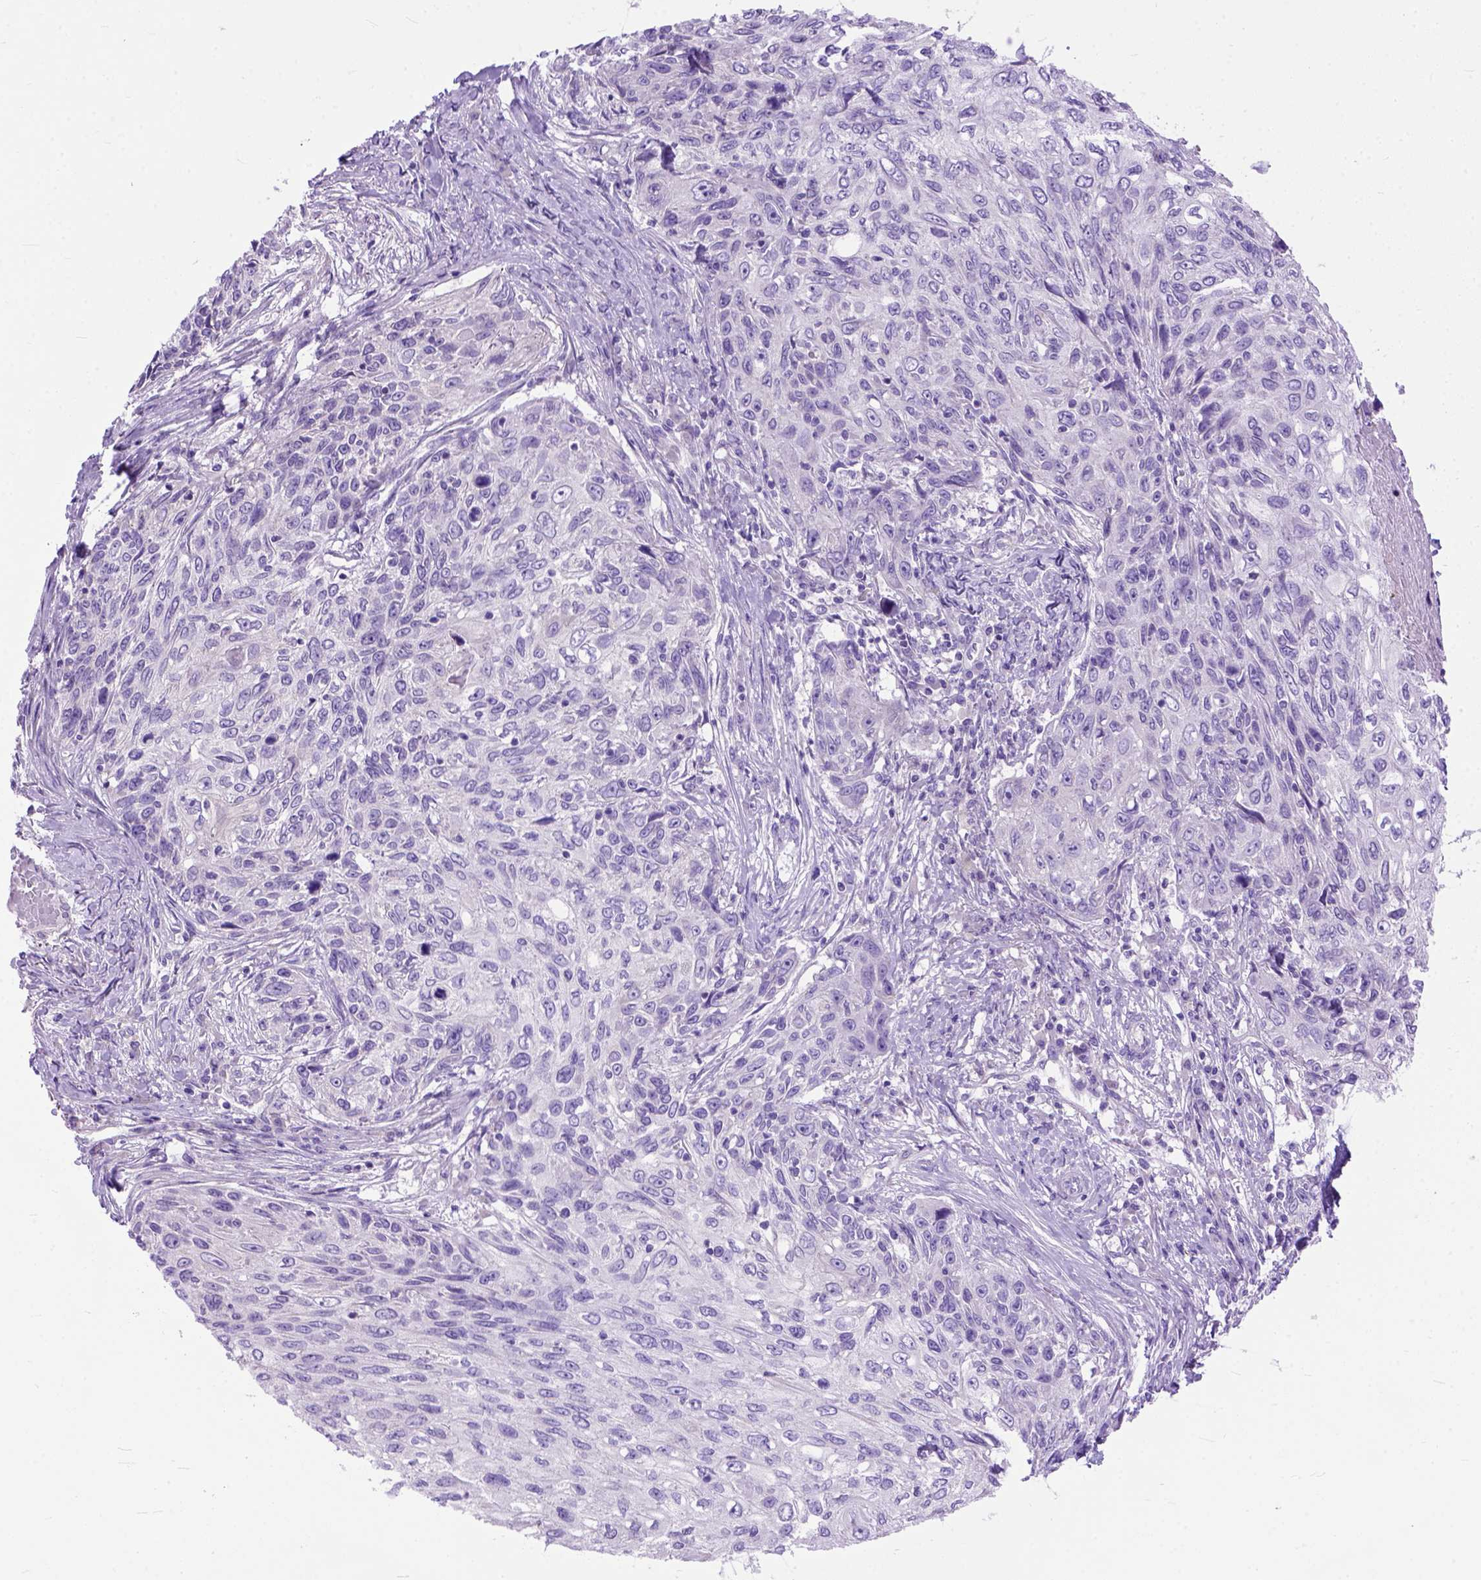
{"staining": {"intensity": "negative", "quantity": "none", "location": "none"}, "tissue": "skin cancer", "cell_type": "Tumor cells", "image_type": "cancer", "snomed": [{"axis": "morphology", "description": "Squamous cell carcinoma, NOS"}, {"axis": "topography", "description": "Skin"}], "caption": "An immunohistochemistry micrograph of skin squamous cell carcinoma is shown. There is no staining in tumor cells of skin squamous cell carcinoma. (DAB immunohistochemistry visualized using brightfield microscopy, high magnification).", "gene": "ODAD3", "patient": {"sex": "male", "age": 92}}